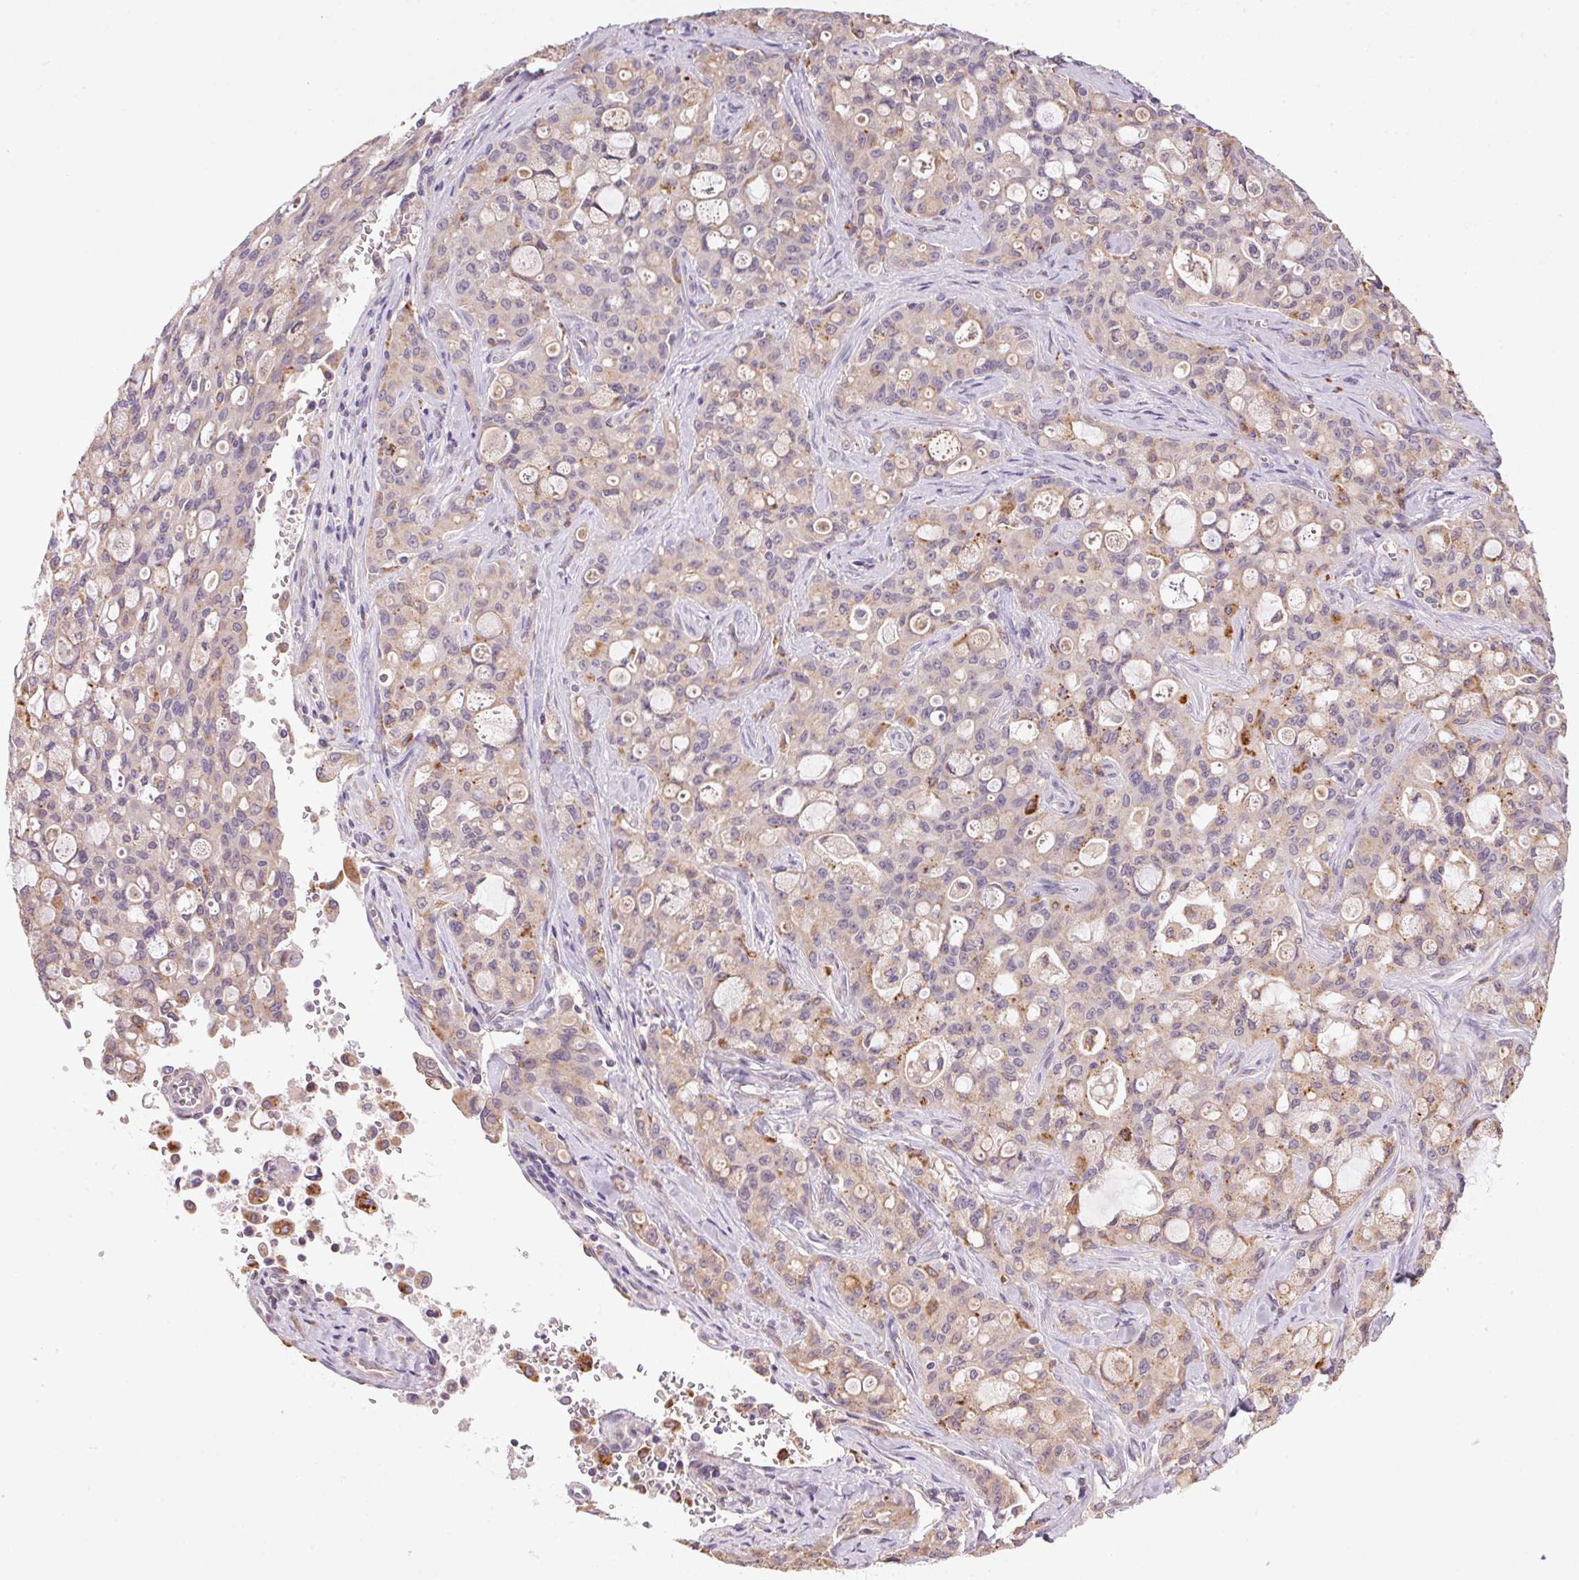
{"staining": {"intensity": "weak", "quantity": "25%-75%", "location": "cytoplasmic/membranous"}, "tissue": "lung cancer", "cell_type": "Tumor cells", "image_type": "cancer", "snomed": [{"axis": "morphology", "description": "Adenocarcinoma, NOS"}, {"axis": "topography", "description": "Lung"}], "caption": "This is an image of IHC staining of lung cancer, which shows weak staining in the cytoplasmic/membranous of tumor cells.", "gene": "ADH5", "patient": {"sex": "female", "age": 44}}